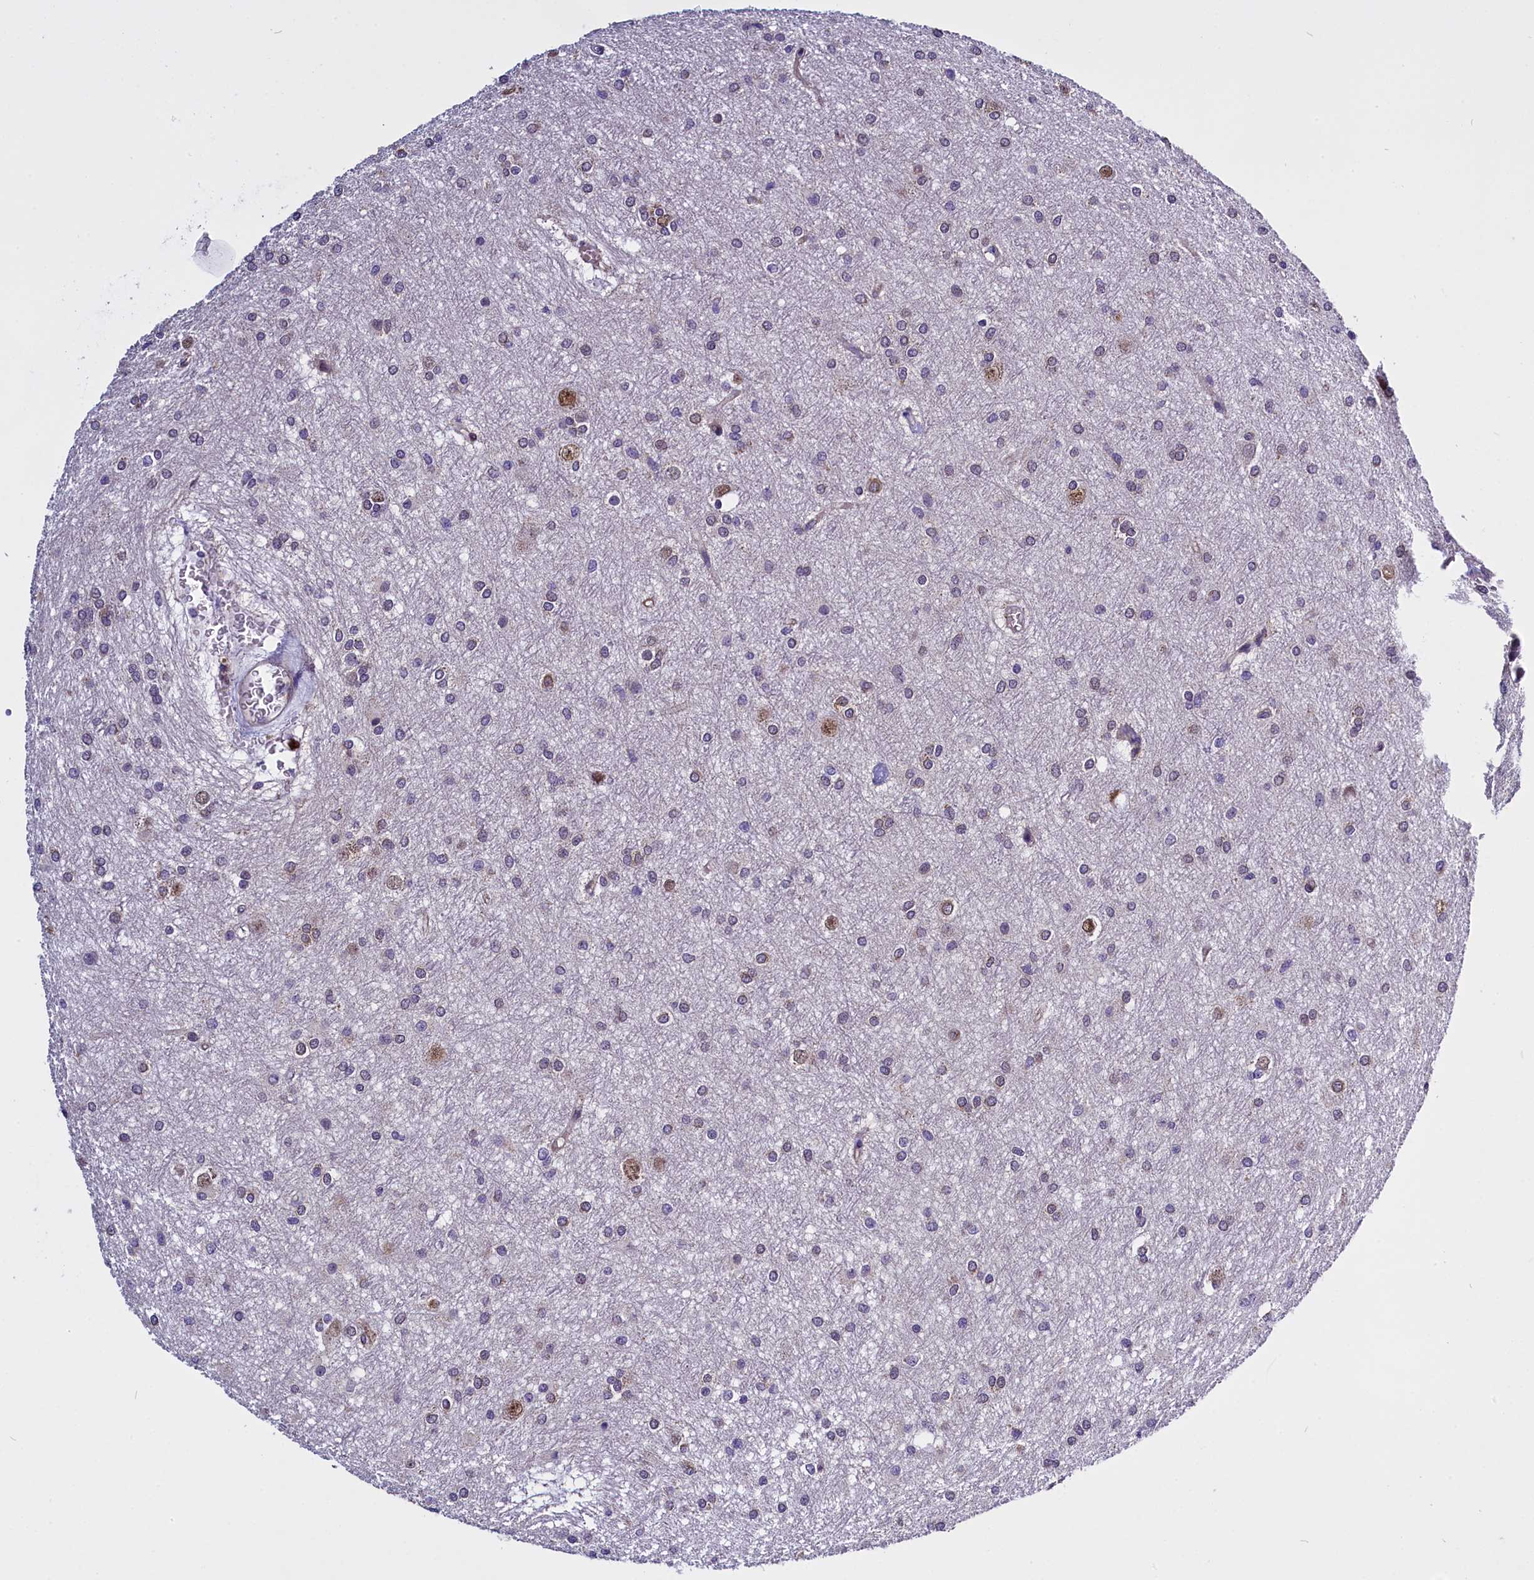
{"staining": {"intensity": "weak", "quantity": "<25%", "location": "nuclear"}, "tissue": "glioma", "cell_type": "Tumor cells", "image_type": "cancer", "snomed": [{"axis": "morphology", "description": "Glioma, malignant, High grade"}, {"axis": "topography", "description": "Brain"}], "caption": "DAB immunohistochemical staining of glioma demonstrates no significant positivity in tumor cells.", "gene": "UACA", "patient": {"sex": "female", "age": 50}}